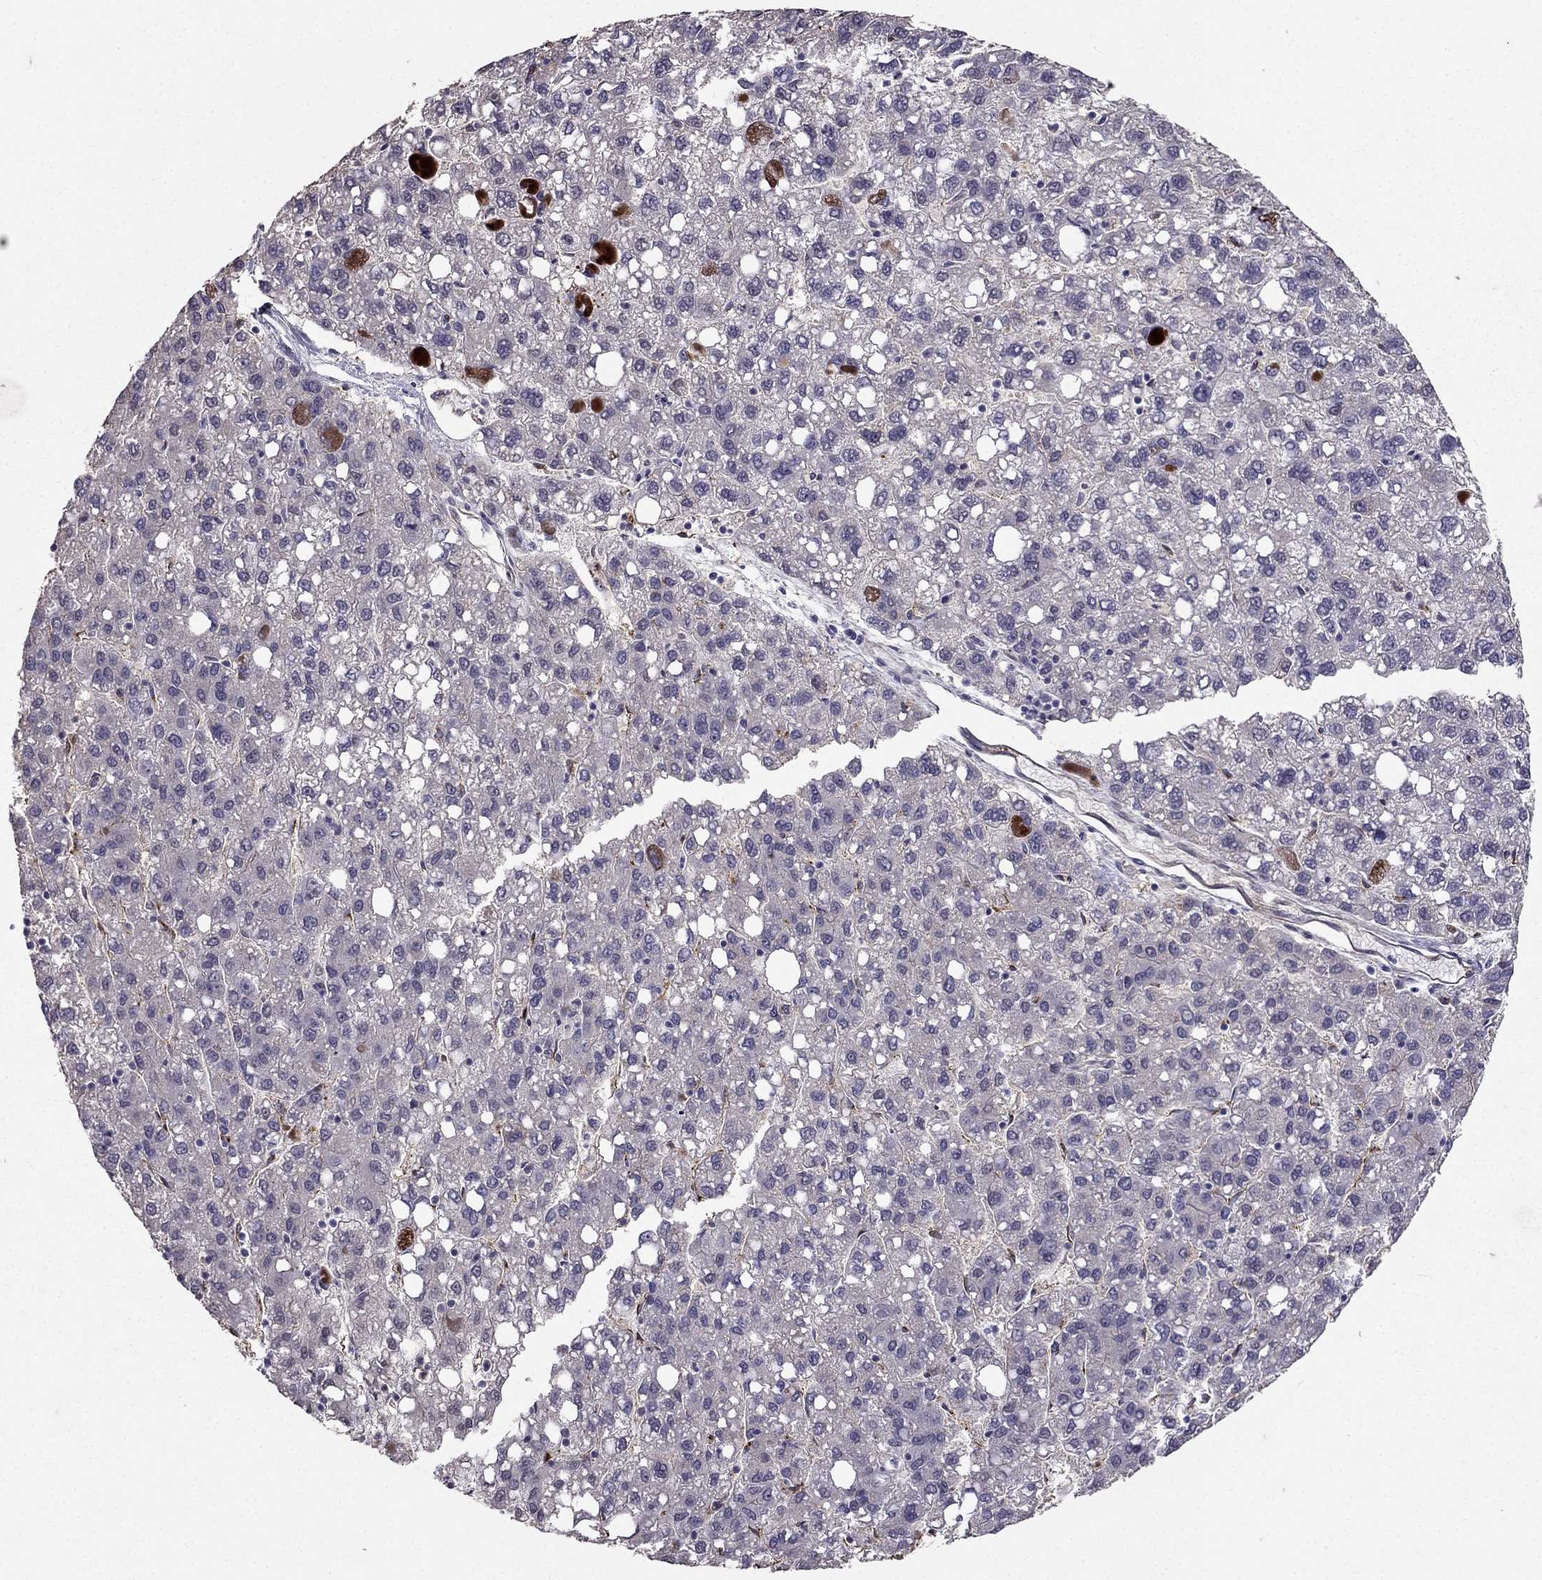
{"staining": {"intensity": "negative", "quantity": "none", "location": "none"}, "tissue": "liver cancer", "cell_type": "Tumor cells", "image_type": "cancer", "snomed": [{"axis": "morphology", "description": "Carcinoma, Hepatocellular, NOS"}, {"axis": "topography", "description": "Liver"}], "caption": "DAB (3,3'-diaminobenzidine) immunohistochemical staining of liver hepatocellular carcinoma shows no significant expression in tumor cells. (DAB (3,3'-diaminobenzidine) immunohistochemistry (IHC) visualized using brightfield microscopy, high magnification).", "gene": "RASIP1", "patient": {"sex": "female", "age": 82}}